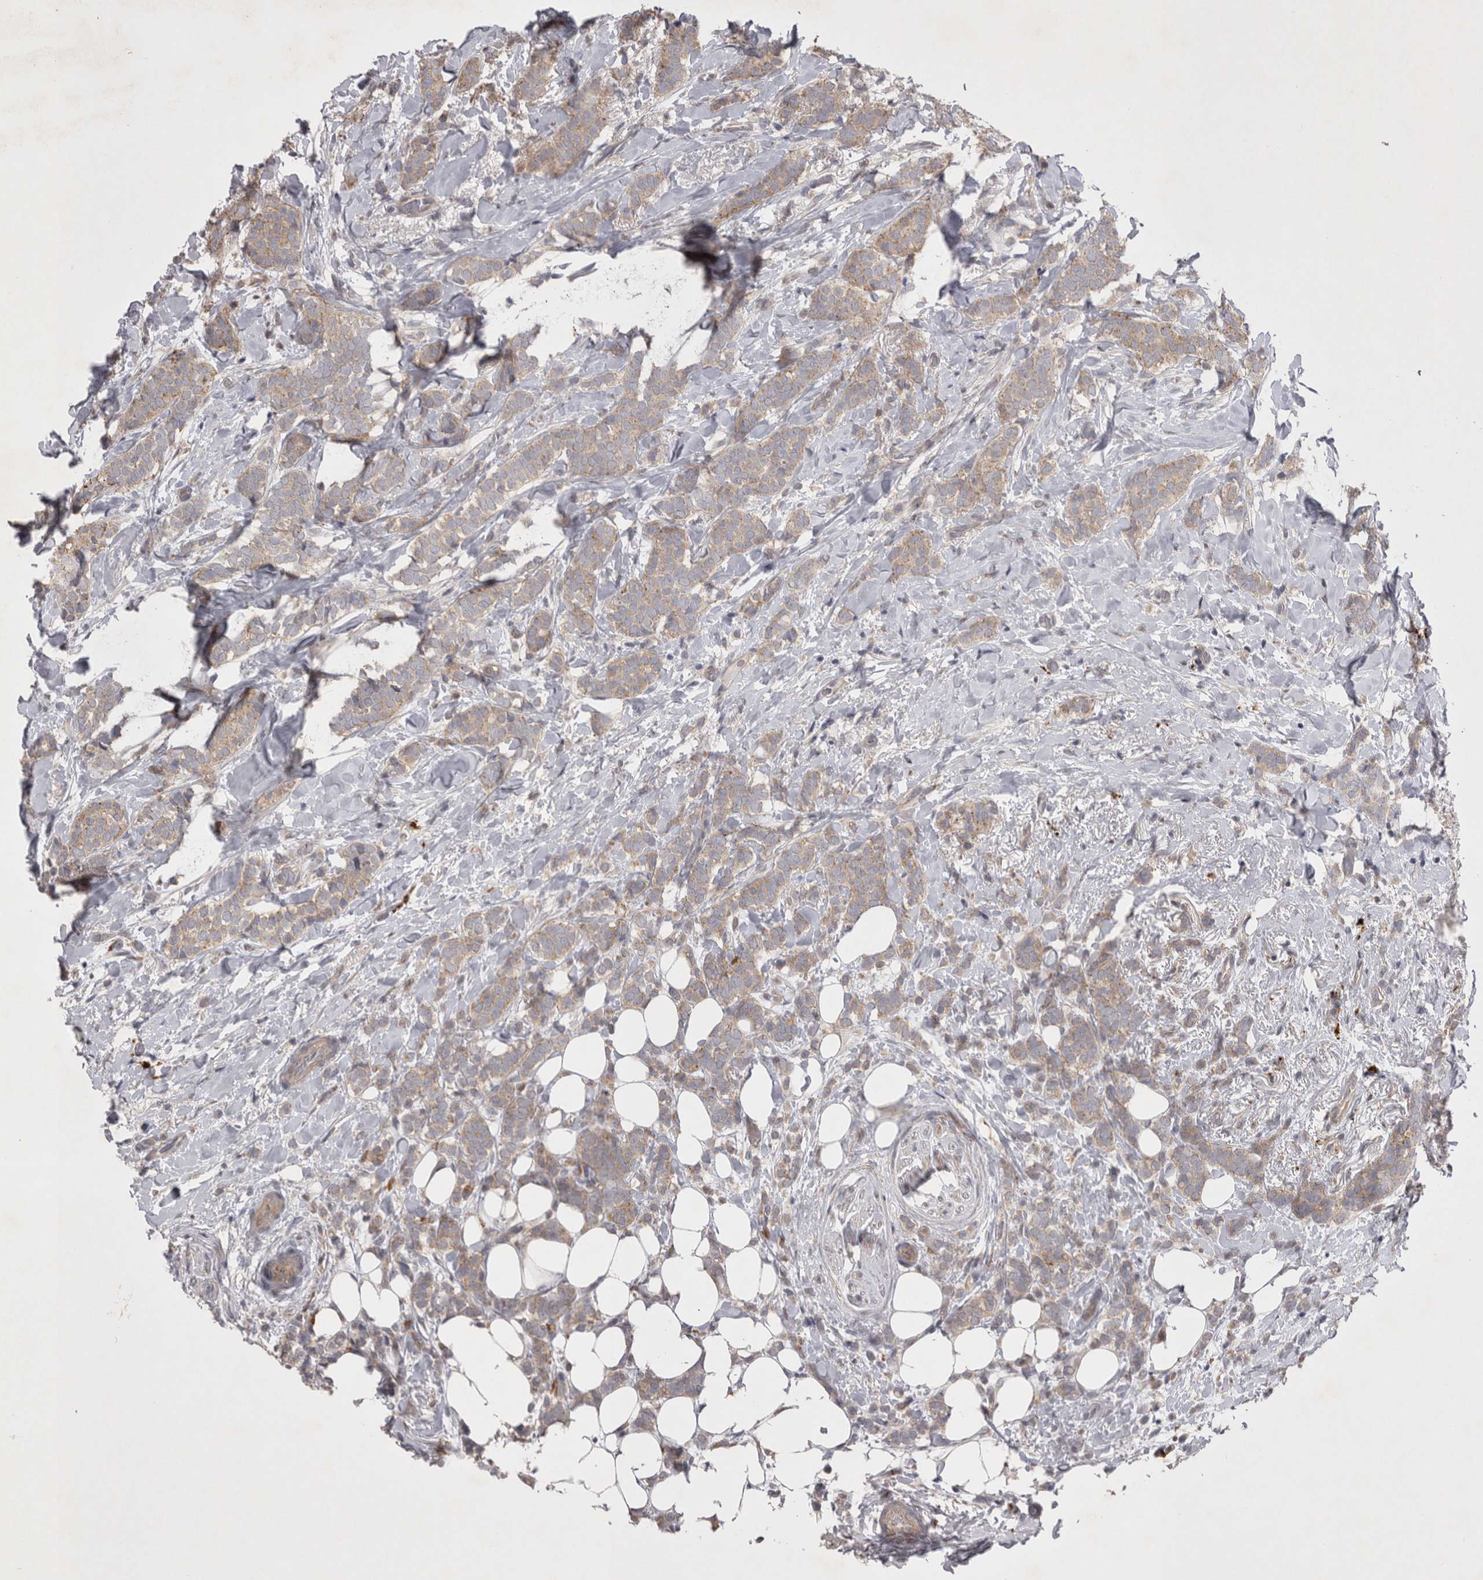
{"staining": {"intensity": "weak", "quantity": ">75%", "location": "cytoplasmic/membranous"}, "tissue": "breast cancer", "cell_type": "Tumor cells", "image_type": "cancer", "snomed": [{"axis": "morphology", "description": "Lobular carcinoma"}, {"axis": "topography", "description": "Breast"}], "caption": "The histopathology image exhibits staining of lobular carcinoma (breast), revealing weak cytoplasmic/membranous protein expression (brown color) within tumor cells. (IHC, brightfield microscopy, high magnification).", "gene": "CTBS", "patient": {"sex": "female", "age": 50}}